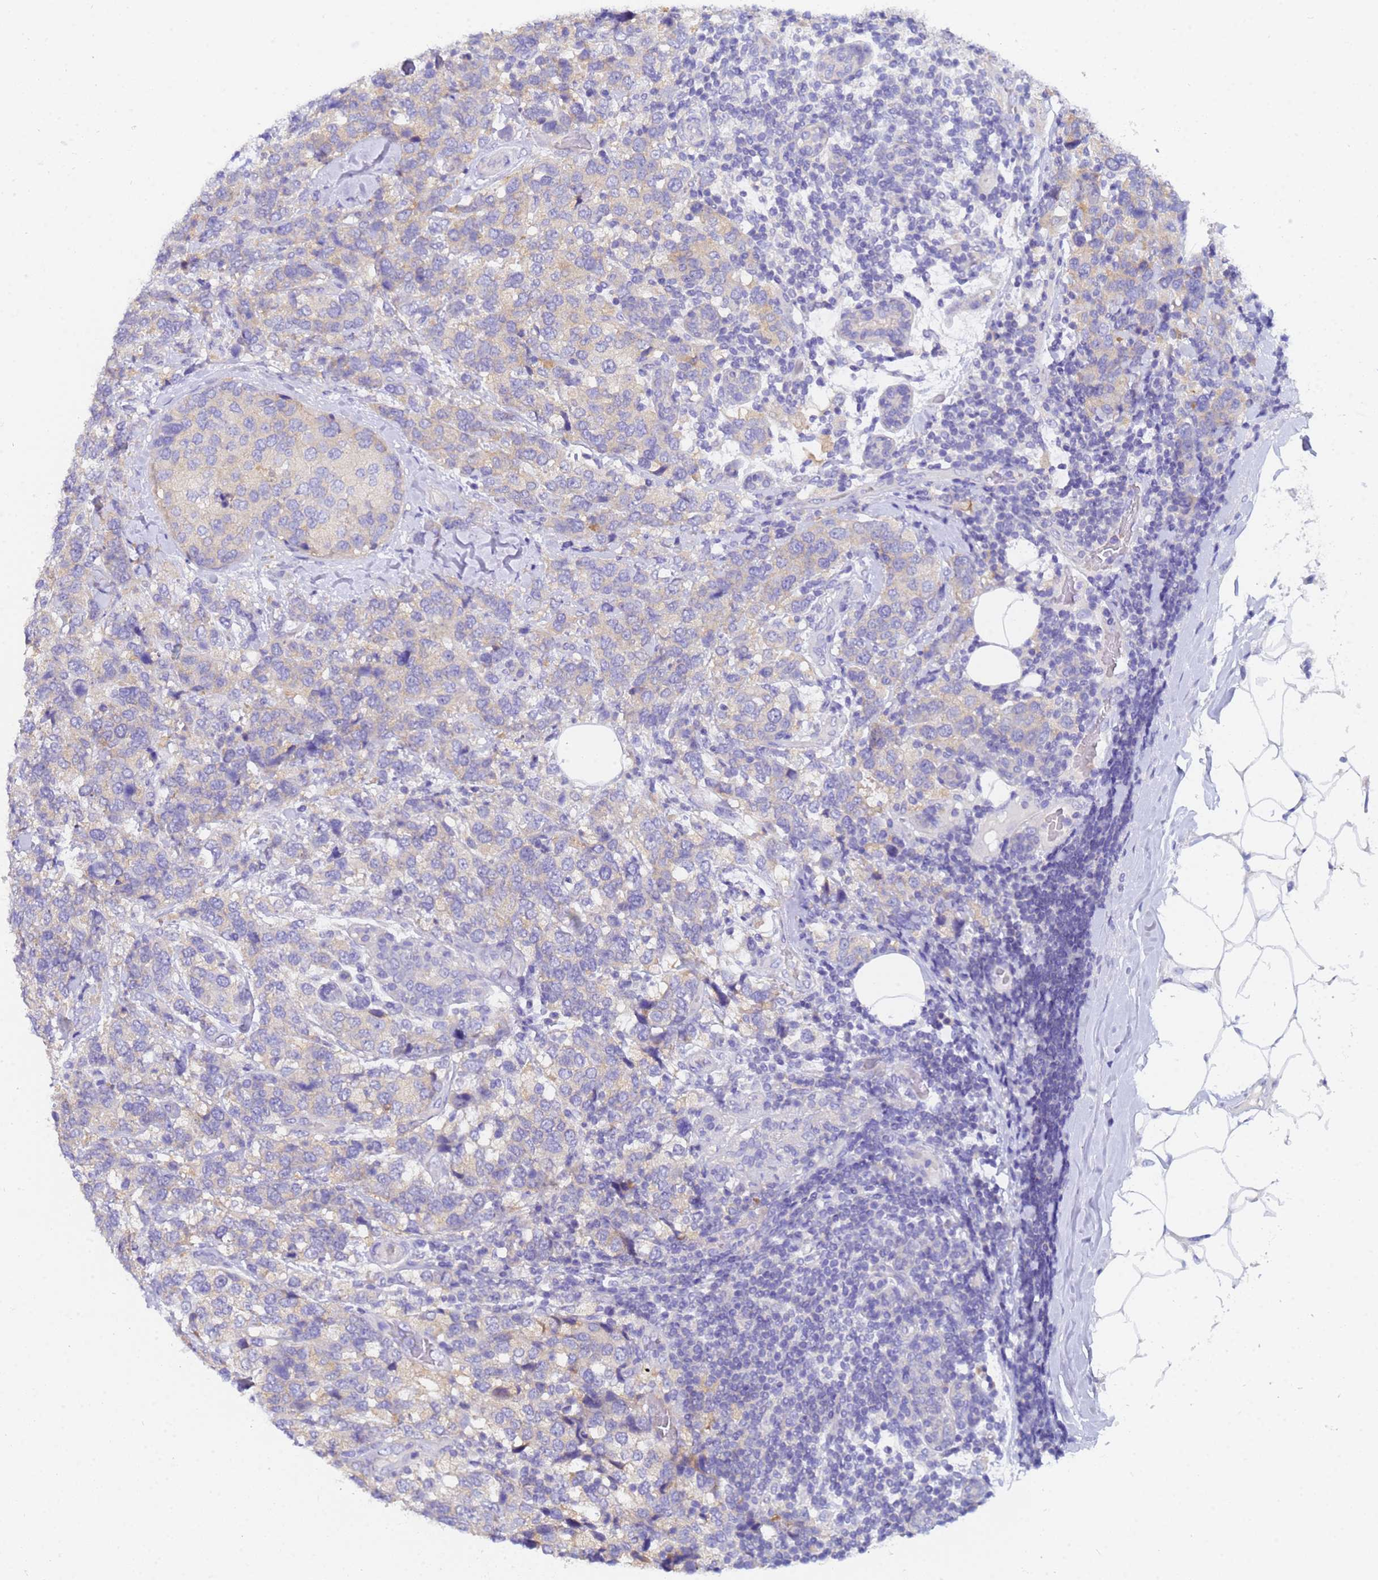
{"staining": {"intensity": "negative", "quantity": "none", "location": "none"}, "tissue": "breast cancer", "cell_type": "Tumor cells", "image_type": "cancer", "snomed": [{"axis": "morphology", "description": "Lobular carcinoma"}, {"axis": "topography", "description": "Breast"}], "caption": "Human breast lobular carcinoma stained for a protein using IHC exhibits no staining in tumor cells.", "gene": "UBE2O", "patient": {"sex": "female", "age": 59}}